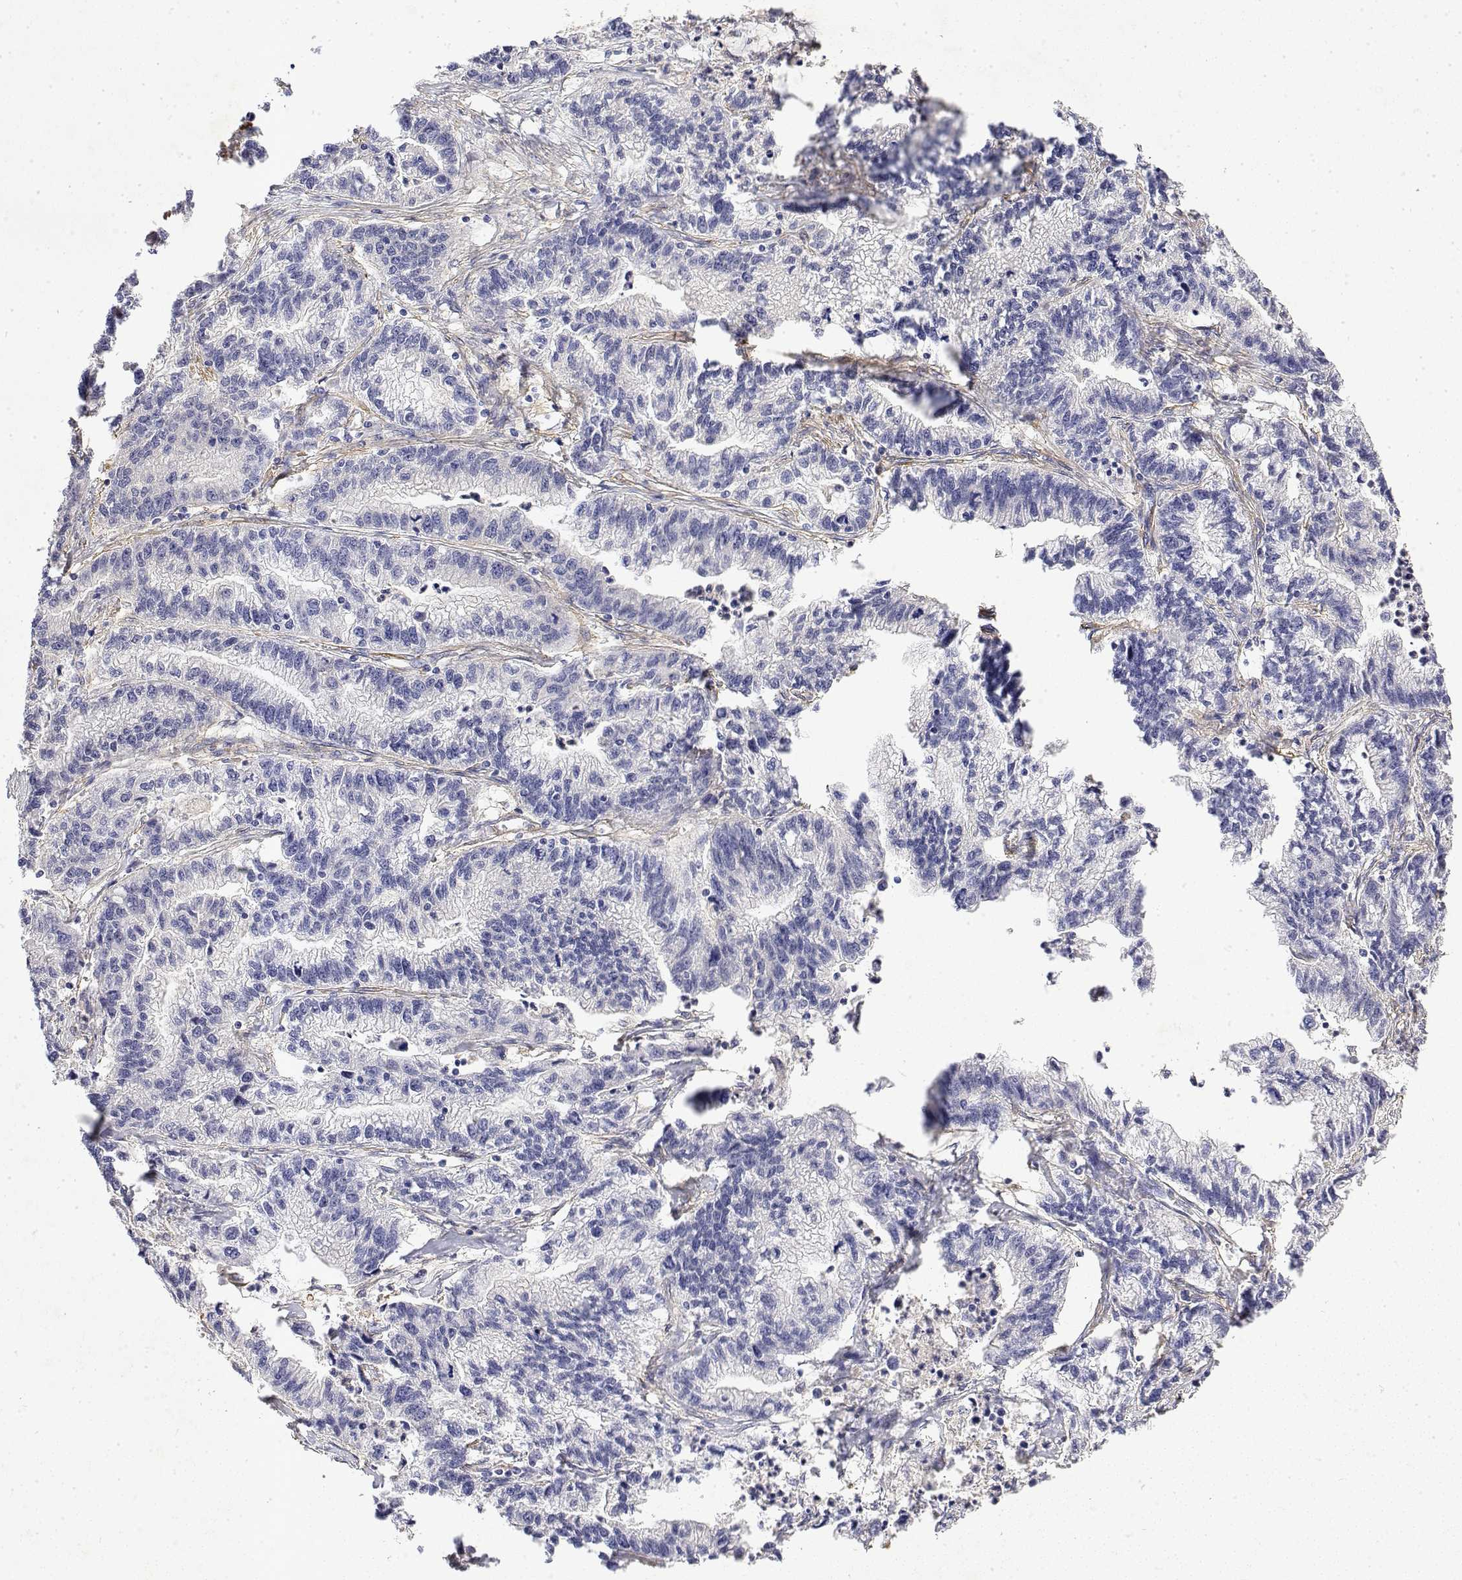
{"staining": {"intensity": "negative", "quantity": "none", "location": "none"}, "tissue": "stomach cancer", "cell_type": "Tumor cells", "image_type": "cancer", "snomed": [{"axis": "morphology", "description": "Adenocarcinoma, NOS"}, {"axis": "topography", "description": "Stomach"}], "caption": "This histopathology image is of adenocarcinoma (stomach) stained with immunohistochemistry (IHC) to label a protein in brown with the nuclei are counter-stained blue. There is no expression in tumor cells.", "gene": "SOWAHD", "patient": {"sex": "male", "age": 83}}